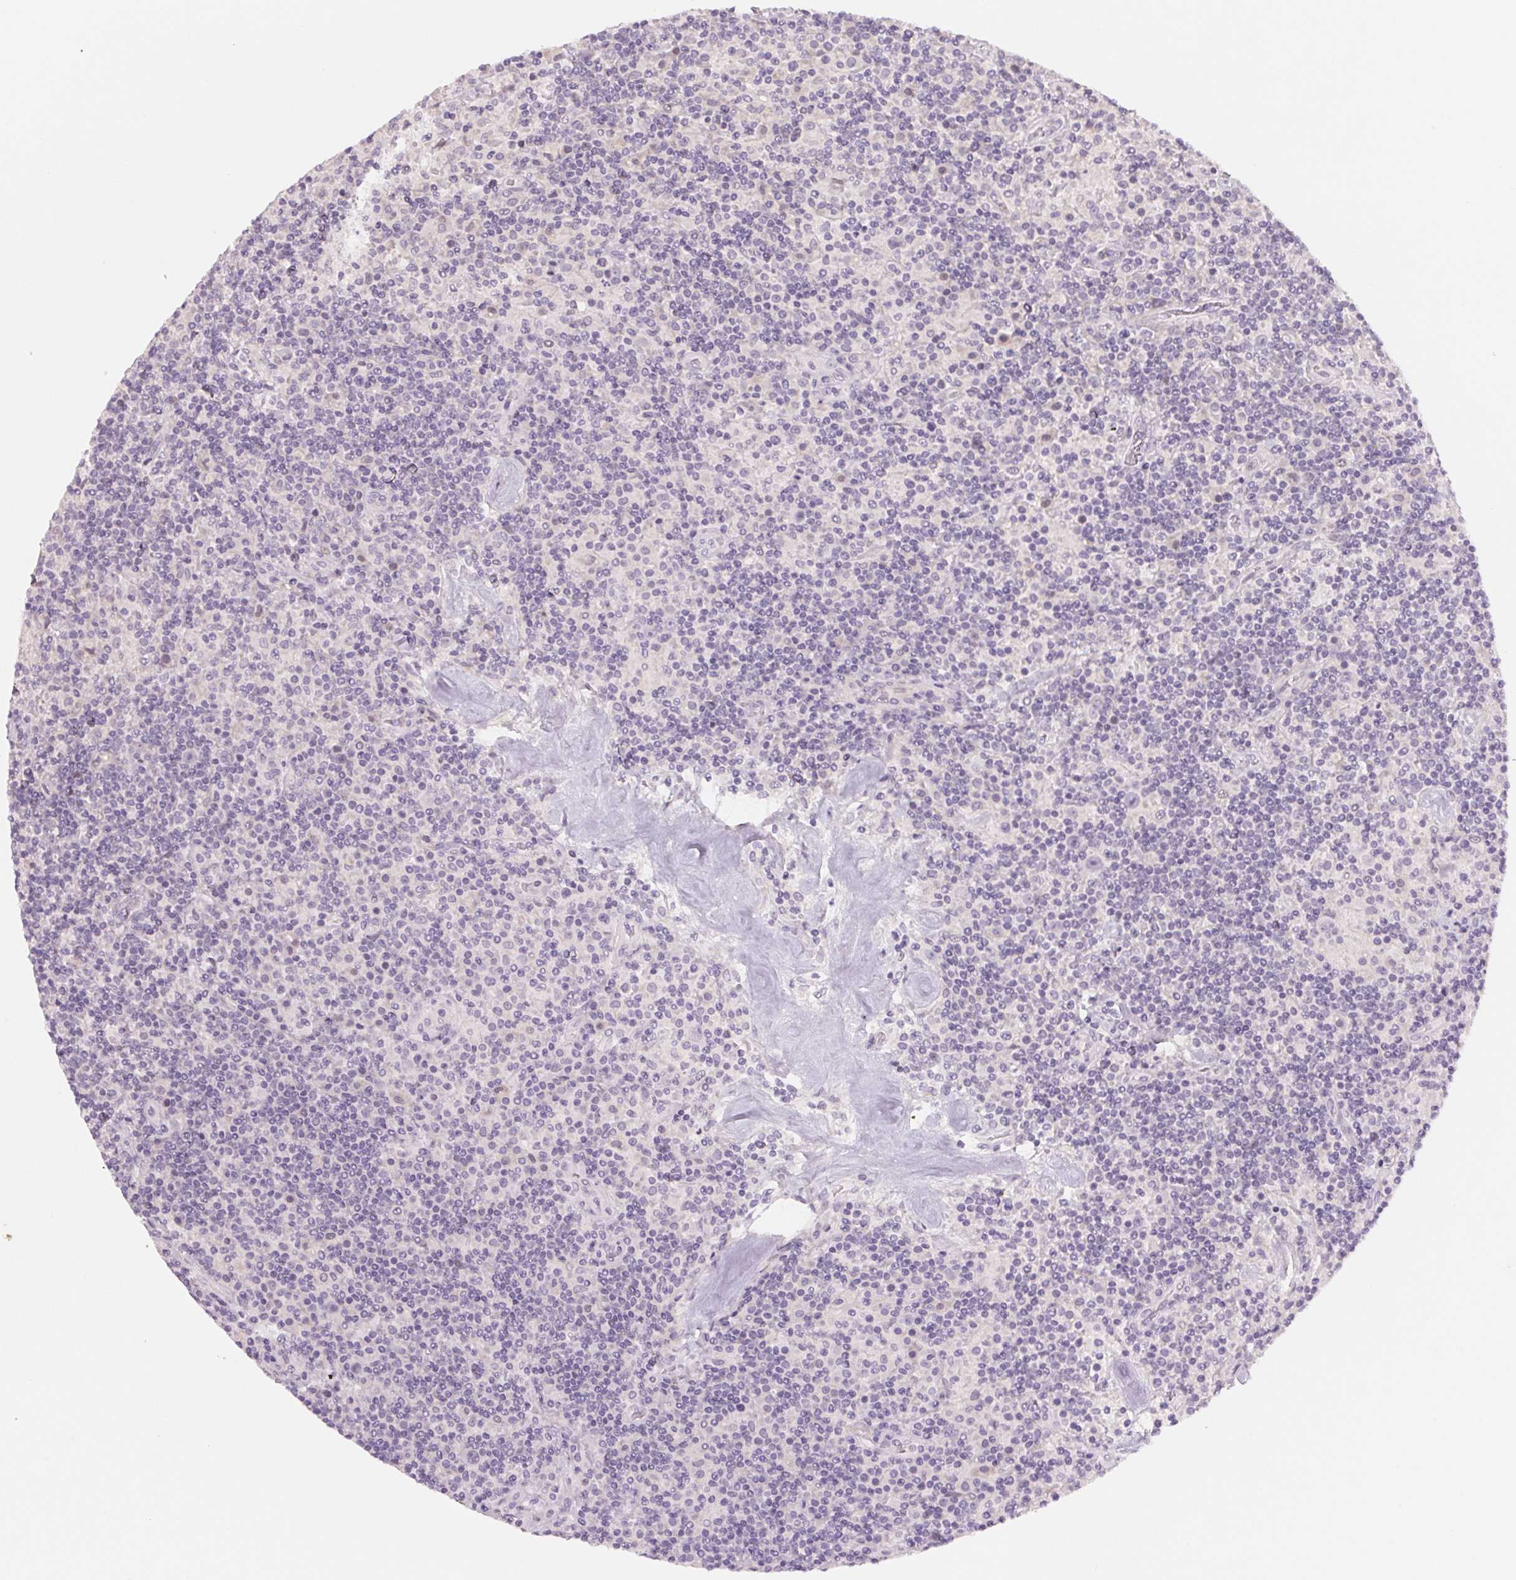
{"staining": {"intensity": "negative", "quantity": "none", "location": "none"}, "tissue": "lymphoma", "cell_type": "Tumor cells", "image_type": "cancer", "snomed": [{"axis": "morphology", "description": "Hodgkin's disease, NOS"}, {"axis": "topography", "description": "Lymph node"}], "caption": "Immunohistochemical staining of lymphoma exhibits no significant expression in tumor cells.", "gene": "CCDC168", "patient": {"sex": "male", "age": 70}}